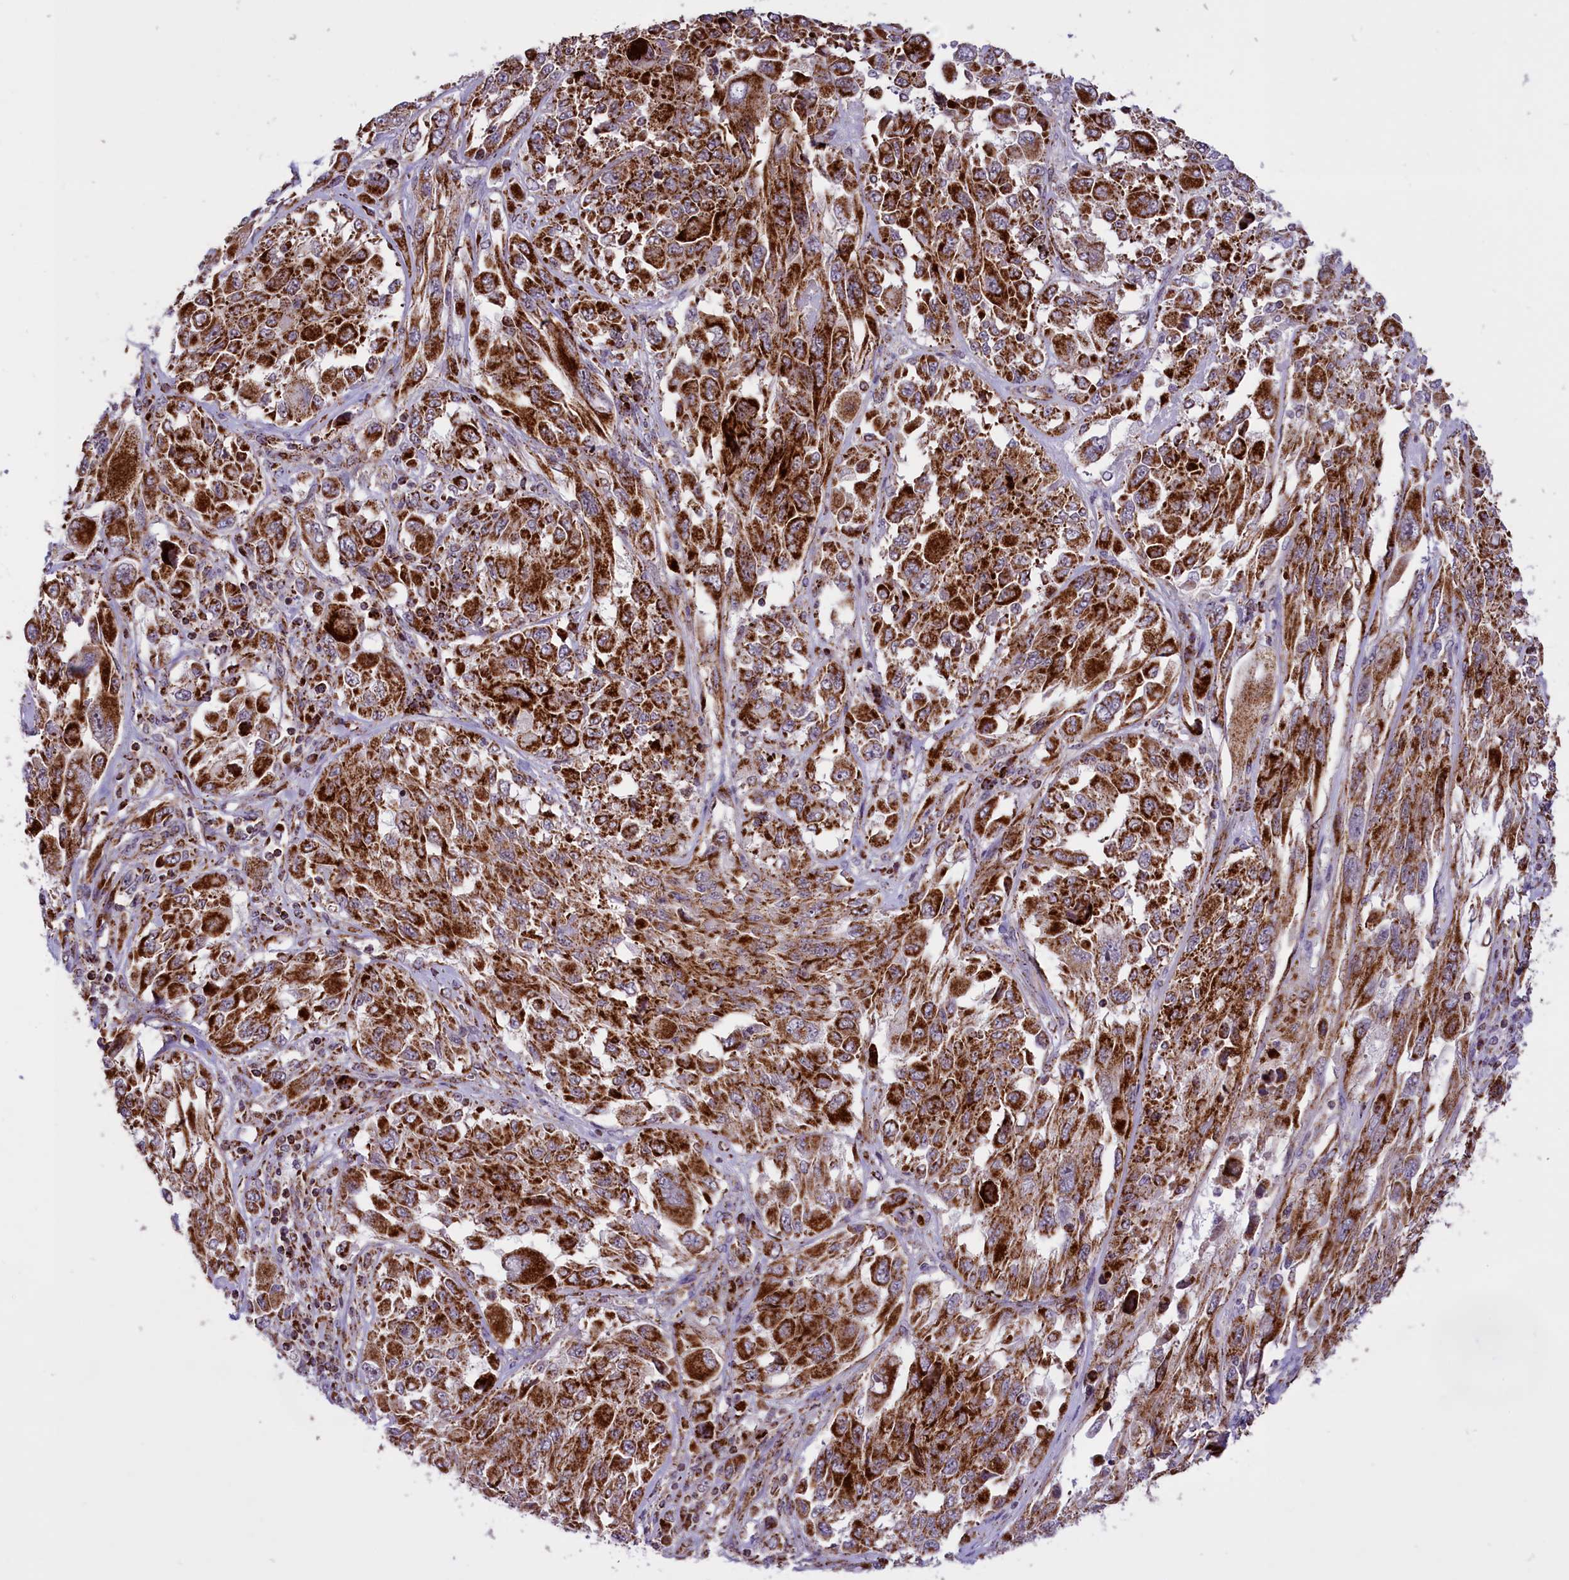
{"staining": {"intensity": "strong", "quantity": ">75%", "location": "cytoplasmic/membranous"}, "tissue": "melanoma", "cell_type": "Tumor cells", "image_type": "cancer", "snomed": [{"axis": "morphology", "description": "Malignant melanoma, NOS"}, {"axis": "topography", "description": "Skin"}], "caption": "Protein expression analysis of human melanoma reveals strong cytoplasmic/membranous expression in approximately >75% of tumor cells.", "gene": "NDUFS5", "patient": {"sex": "female", "age": 91}}